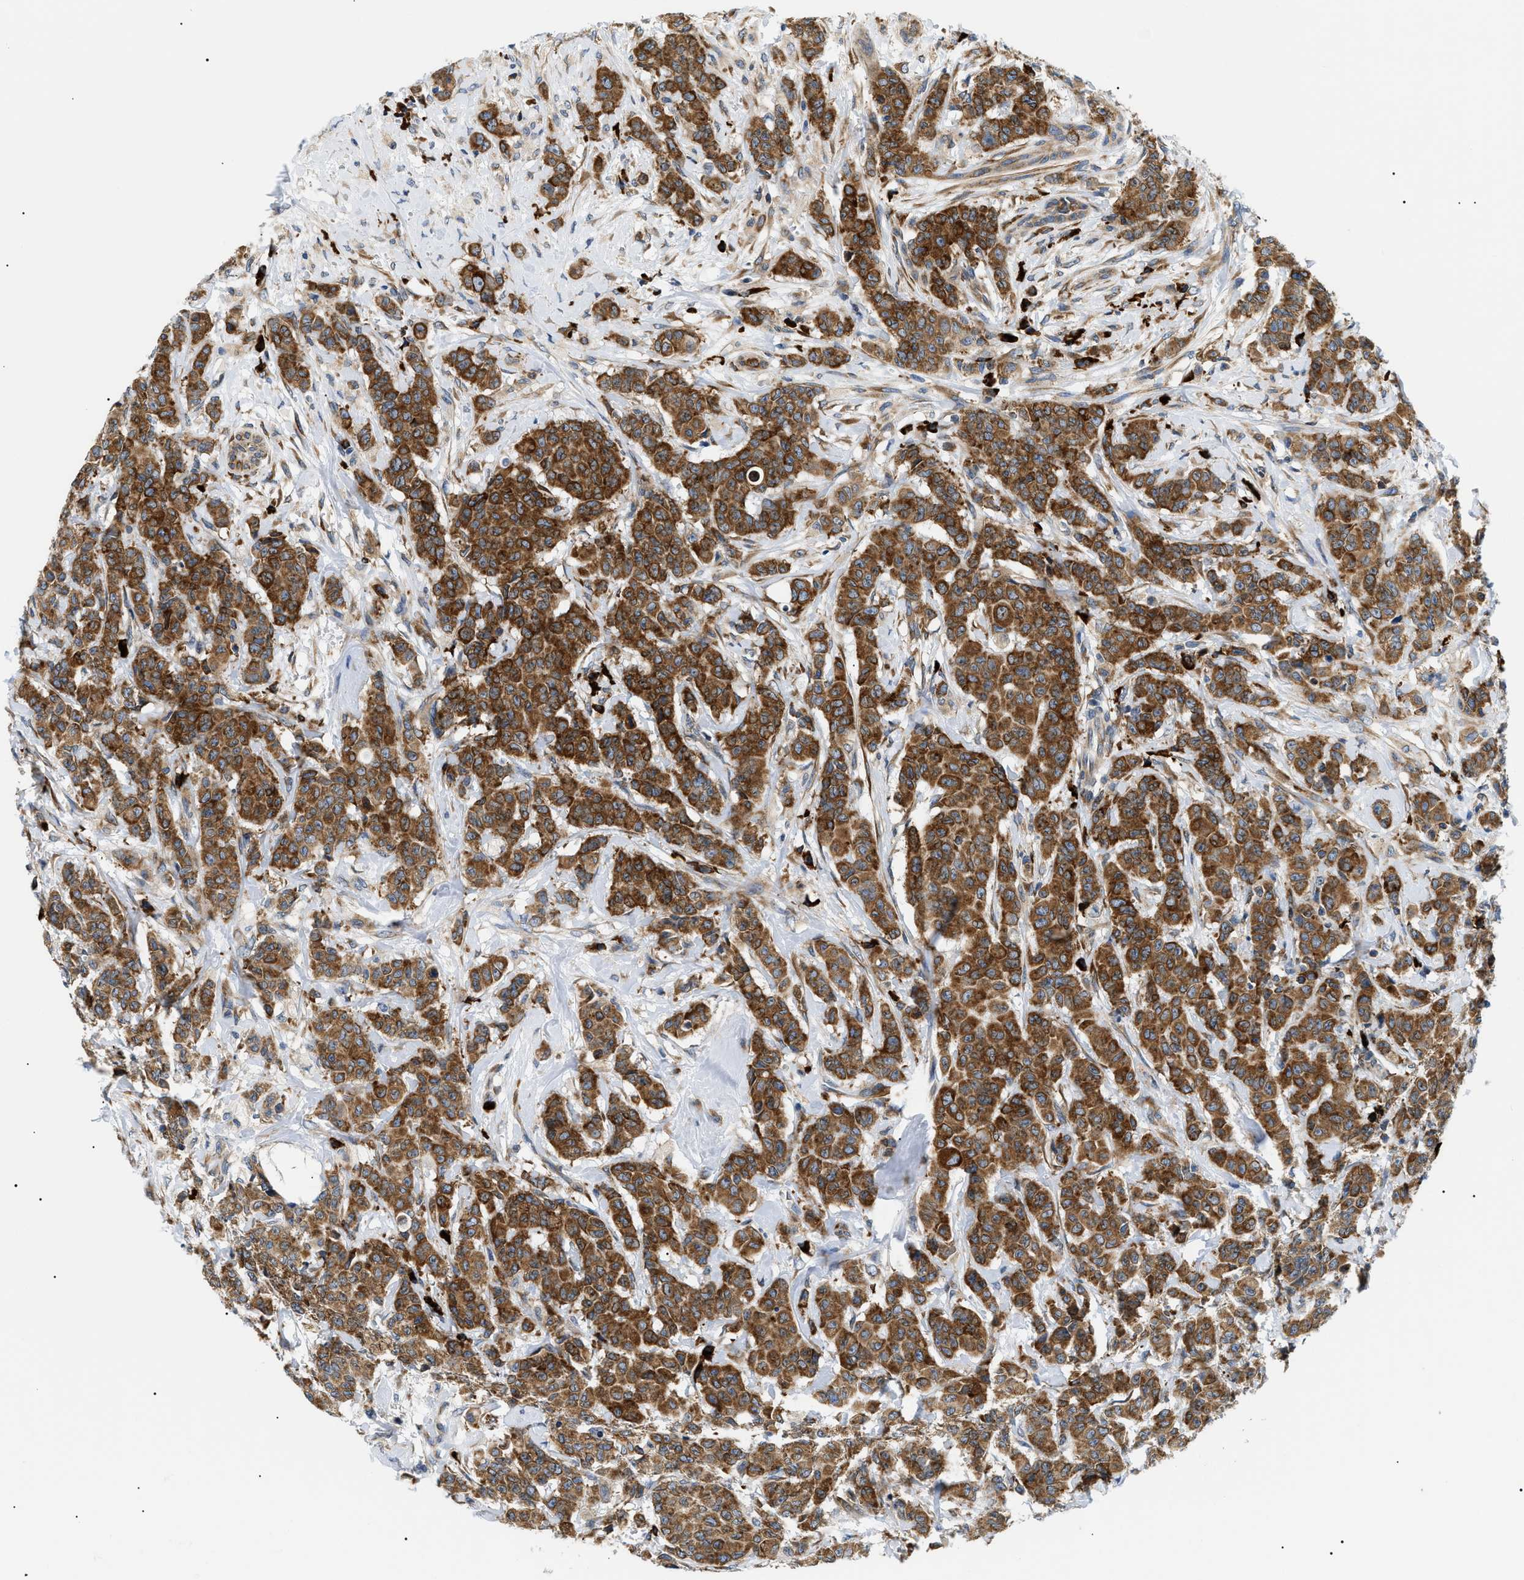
{"staining": {"intensity": "strong", "quantity": ">75%", "location": "cytoplasmic/membranous"}, "tissue": "breast cancer", "cell_type": "Tumor cells", "image_type": "cancer", "snomed": [{"axis": "morphology", "description": "Normal tissue, NOS"}, {"axis": "morphology", "description": "Duct carcinoma"}, {"axis": "topography", "description": "Breast"}], "caption": "Invasive ductal carcinoma (breast) stained with DAB (3,3'-diaminobenzidine) immunohistochemistry (IHC) exhibits high levels of strong cytoplasmic/membranous staining in about >75% of tumor cells.", "gene": "DERL1", "patient": {"sex": "female", "age": 40}}